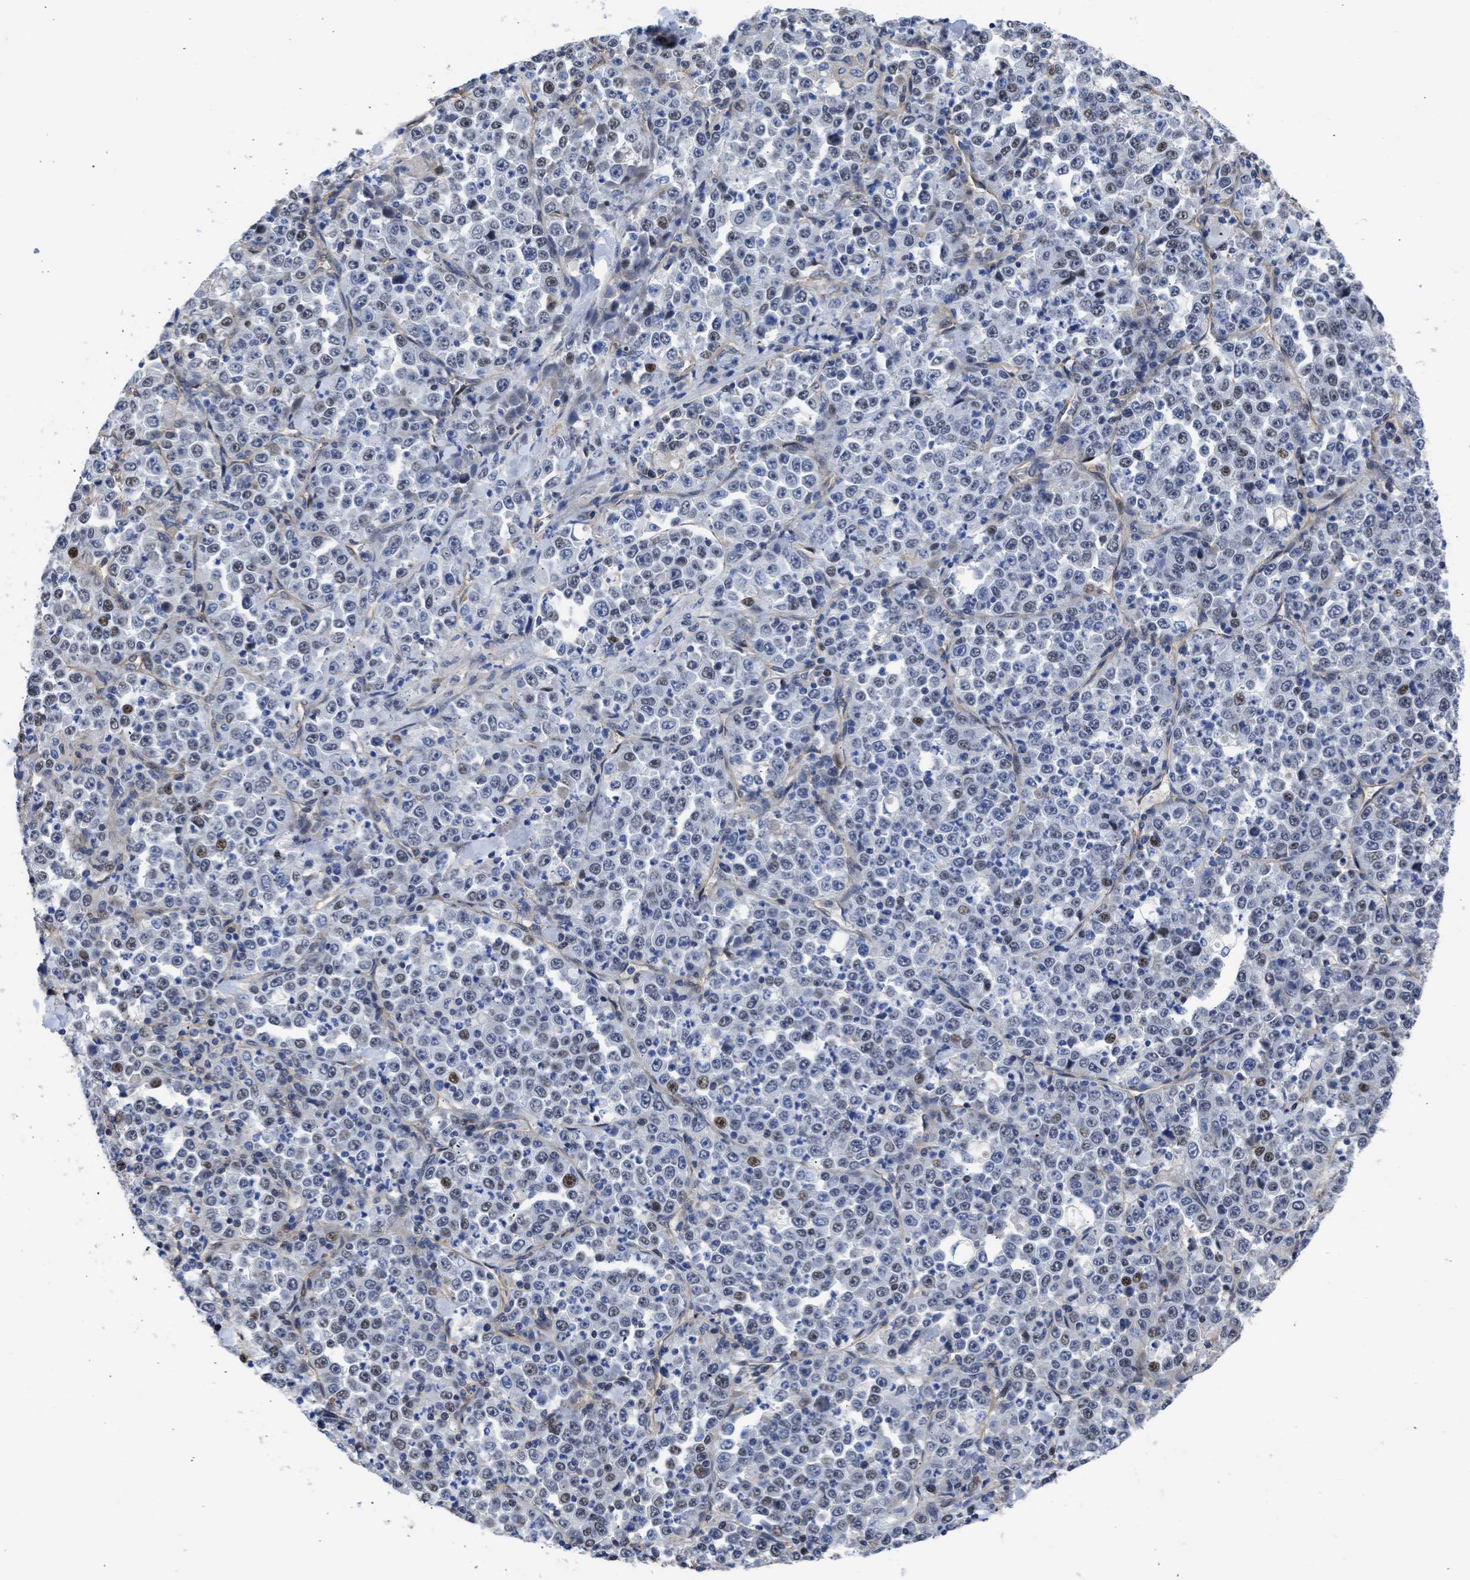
{"staining": {"intensity": "weak", "quantity": "<25%", "location": "nuclear"}, "tissue": "stomach cancer", "cell_type": "Tumor cells", "image_type": "cancer", "snomed": [{"axis": "morphology", "description": "Normal tissue, NOS"}, {"axis": "morphology", "description": "Adenocarcinoma, NOS"}, {"axis": "topography", "description": "Stomach, upper"}, {"axis": "topography", "description": "Stomach"}], "caption": "Immunohistochemistry (IHC) of human stomach cancer shows no positivity in tumor cells.", "gene": "MAS1L", "patient": {"sex": "male", "age": 59}}